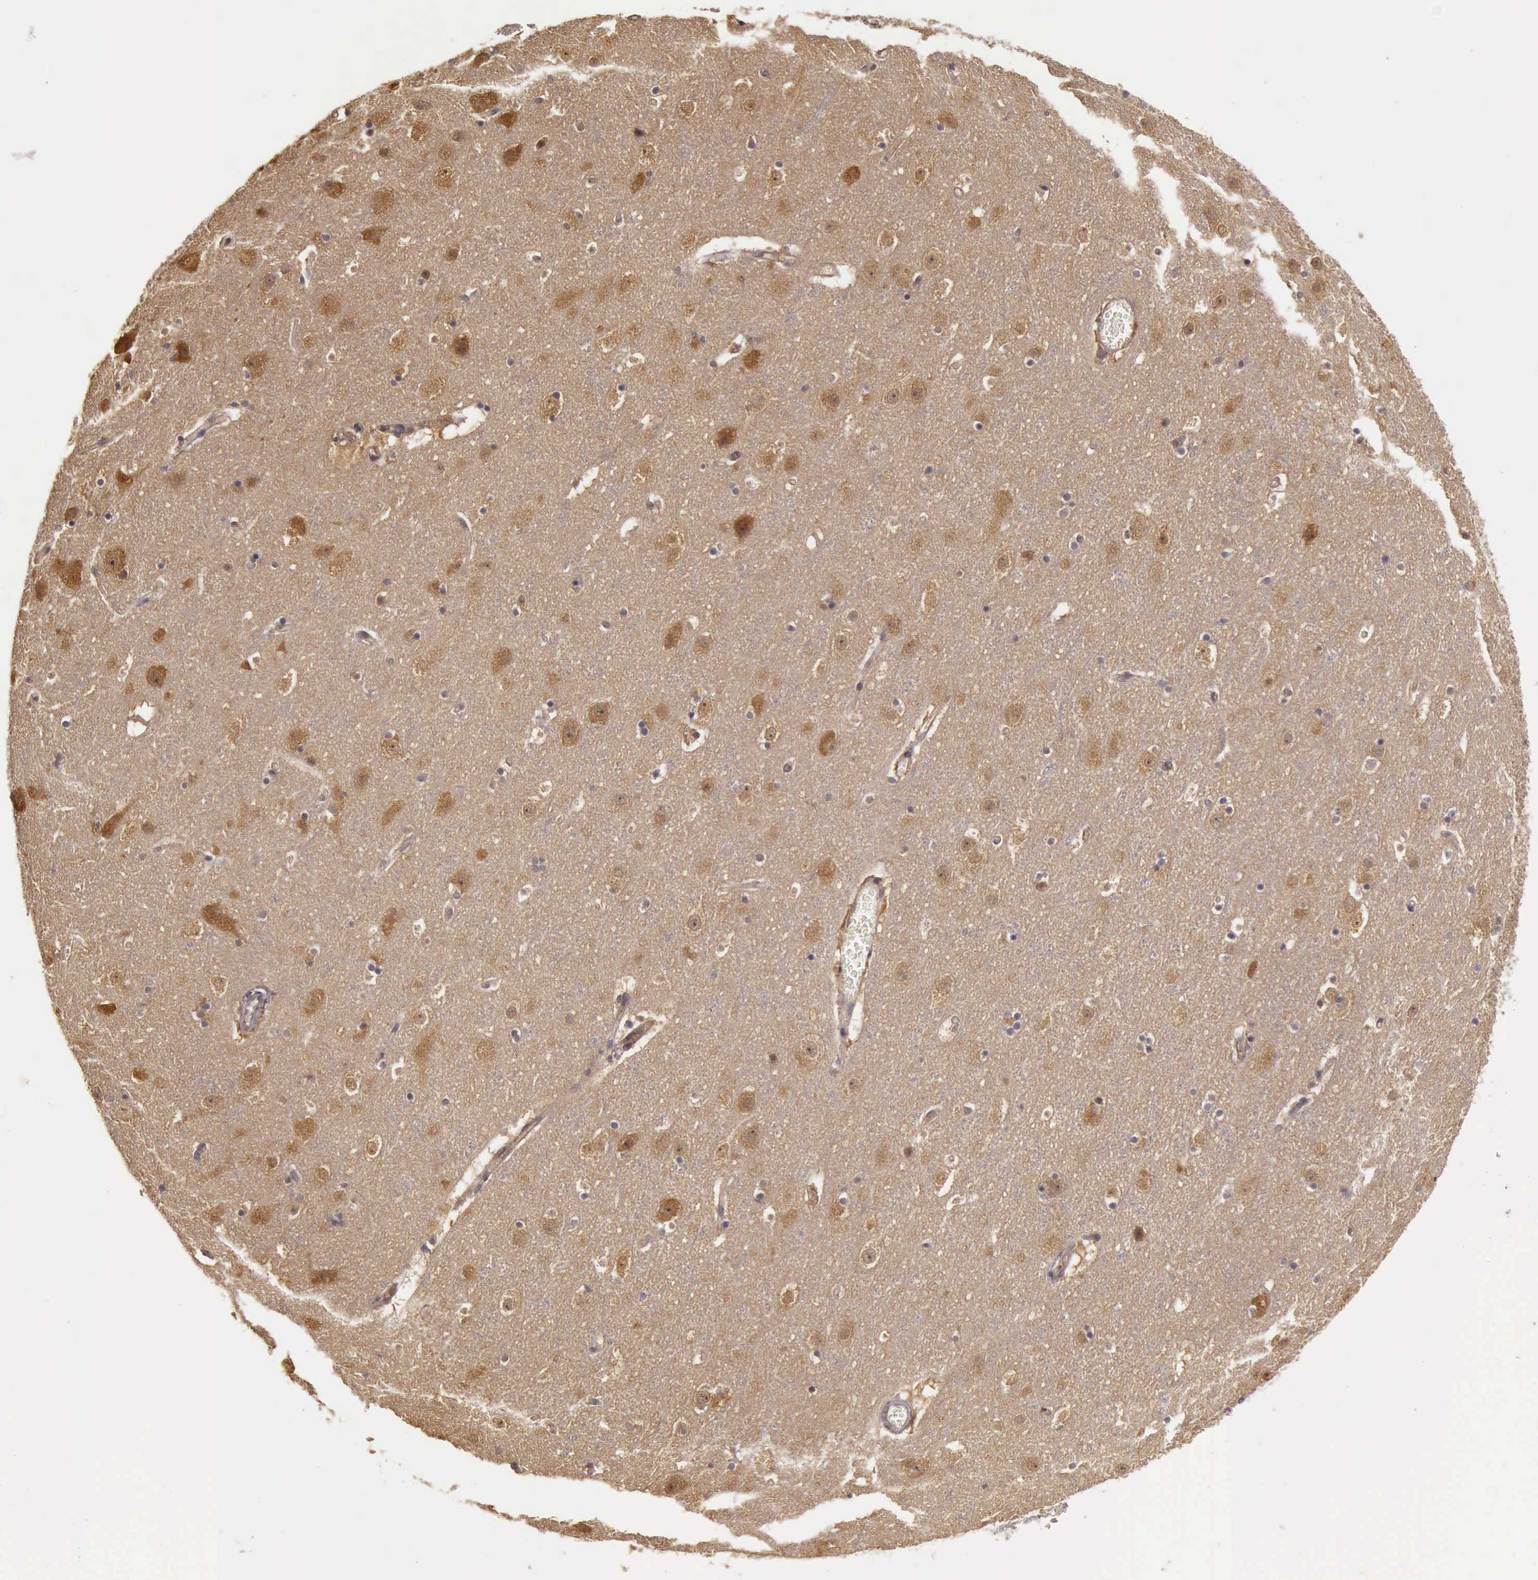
{"staining": {"intensity": "weak", "quantity": ">75%", "location": "cytoplasmic/membranous"}, "tissue": "cerebral cortex", "cell_type": "Endothelial cells", "image_type": "normal", "snomed": [{"axis": "morphology", "description": "Normal tissue, NOS"}, {"axis": "topography", "description": "Cerebral cortex"}], "caption": "Immunohistochemical staining of benign cerebral cortex reveals low levels of weak cytoplasmic/membranous positivity in approximately >75% of endothelial cells.", "gene": "EIF5", "patient": {"sex": "male", "age": 45}}